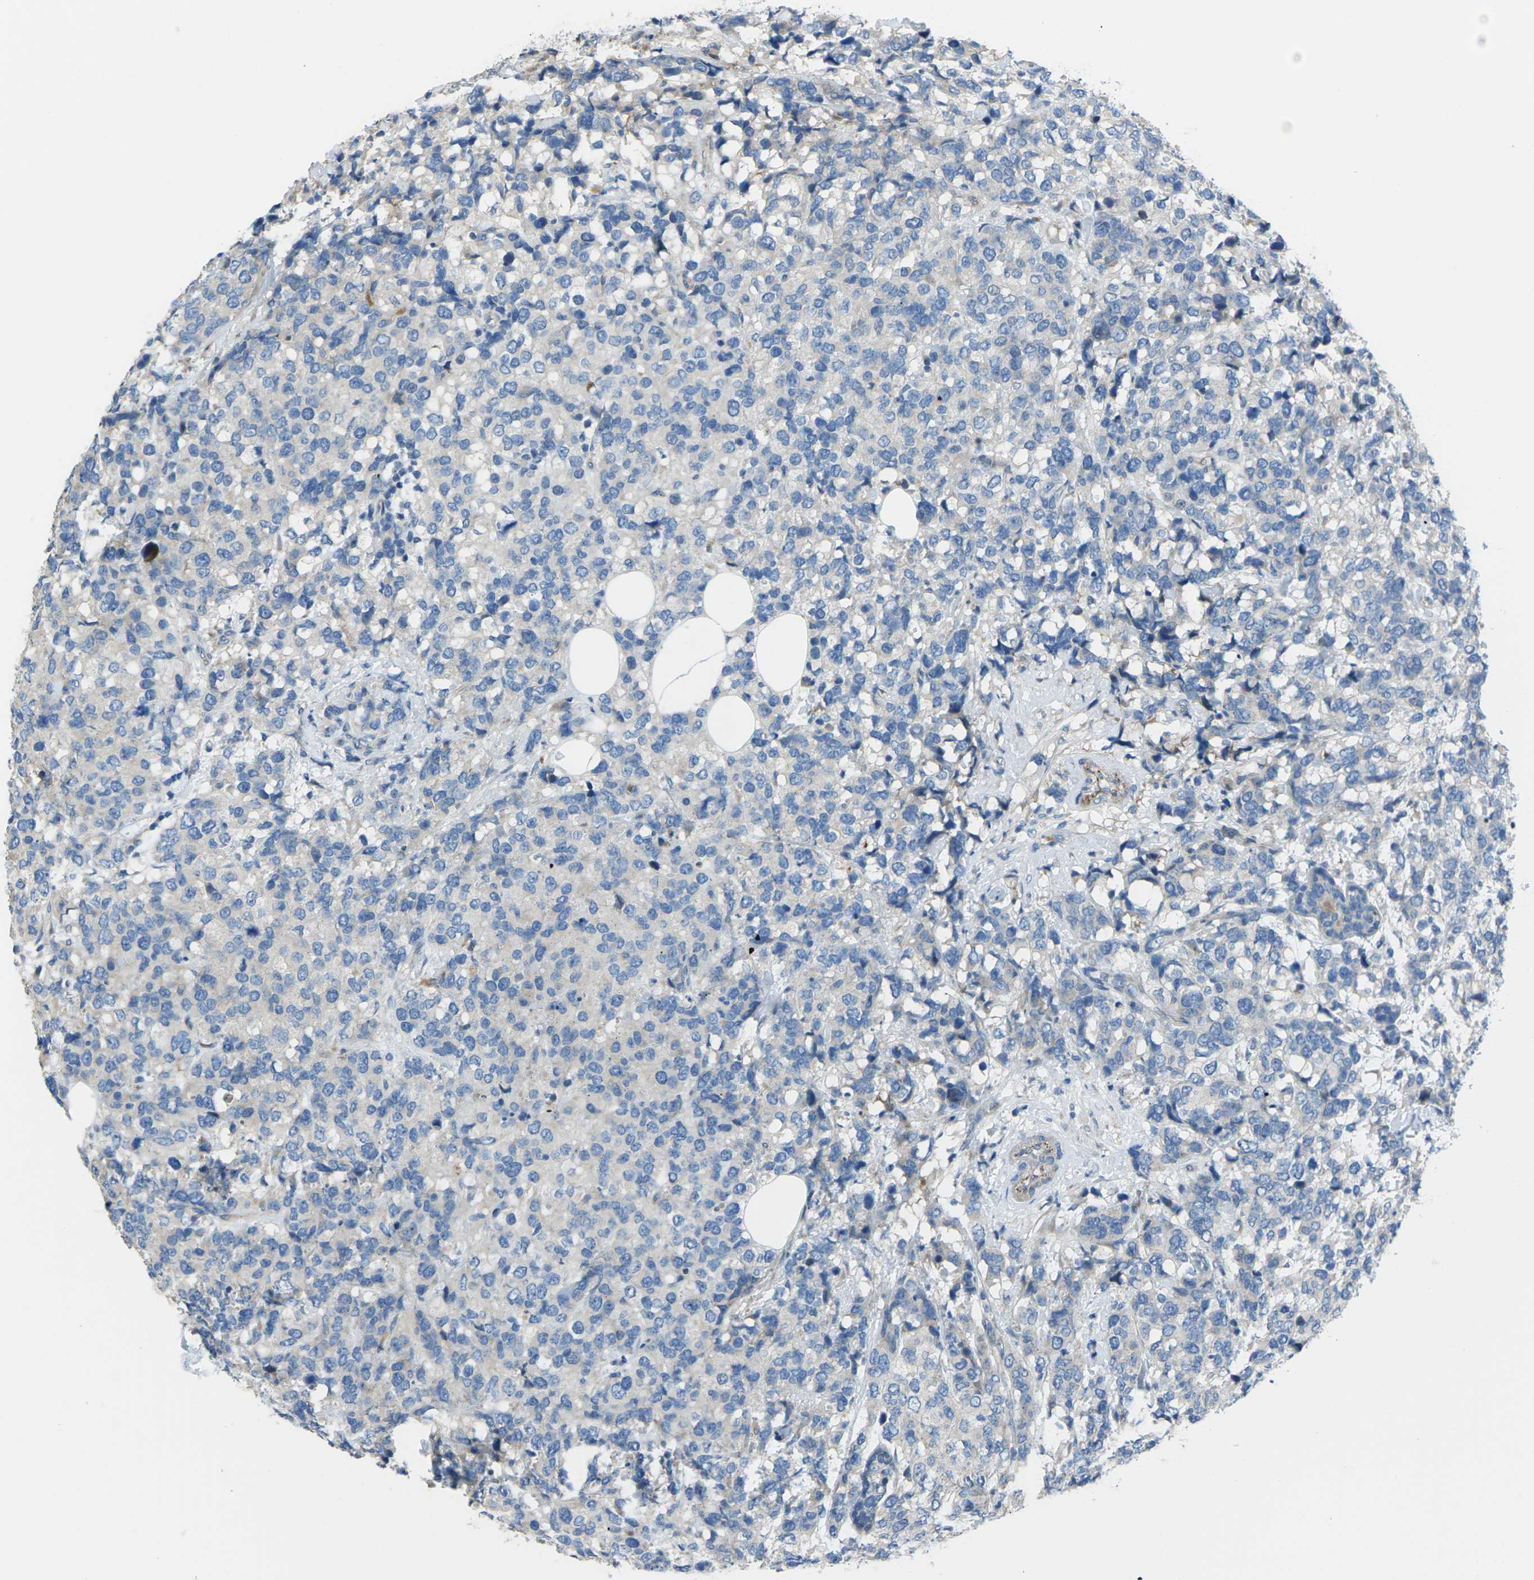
{"staining": {"intensity": "negative", "quantity": "none", "location": "none"}, "tissue": "breast cancer", "cell_type": "Tumor cells", "image_type": "cancer", "snomed": [{"axis": "morphology", "description": "Lobular carcinoma"}, {"axis": "topography", "description": "Breast"}], "caption": "Immunohistochemistry (IHC) micrograph of human breast cancer (lobular carcinoma) stained for a protein (brown), which reveals no staining in tumor cells.", "gene": "EDNRA", "patient": {"sex": "female", "age": 59}}